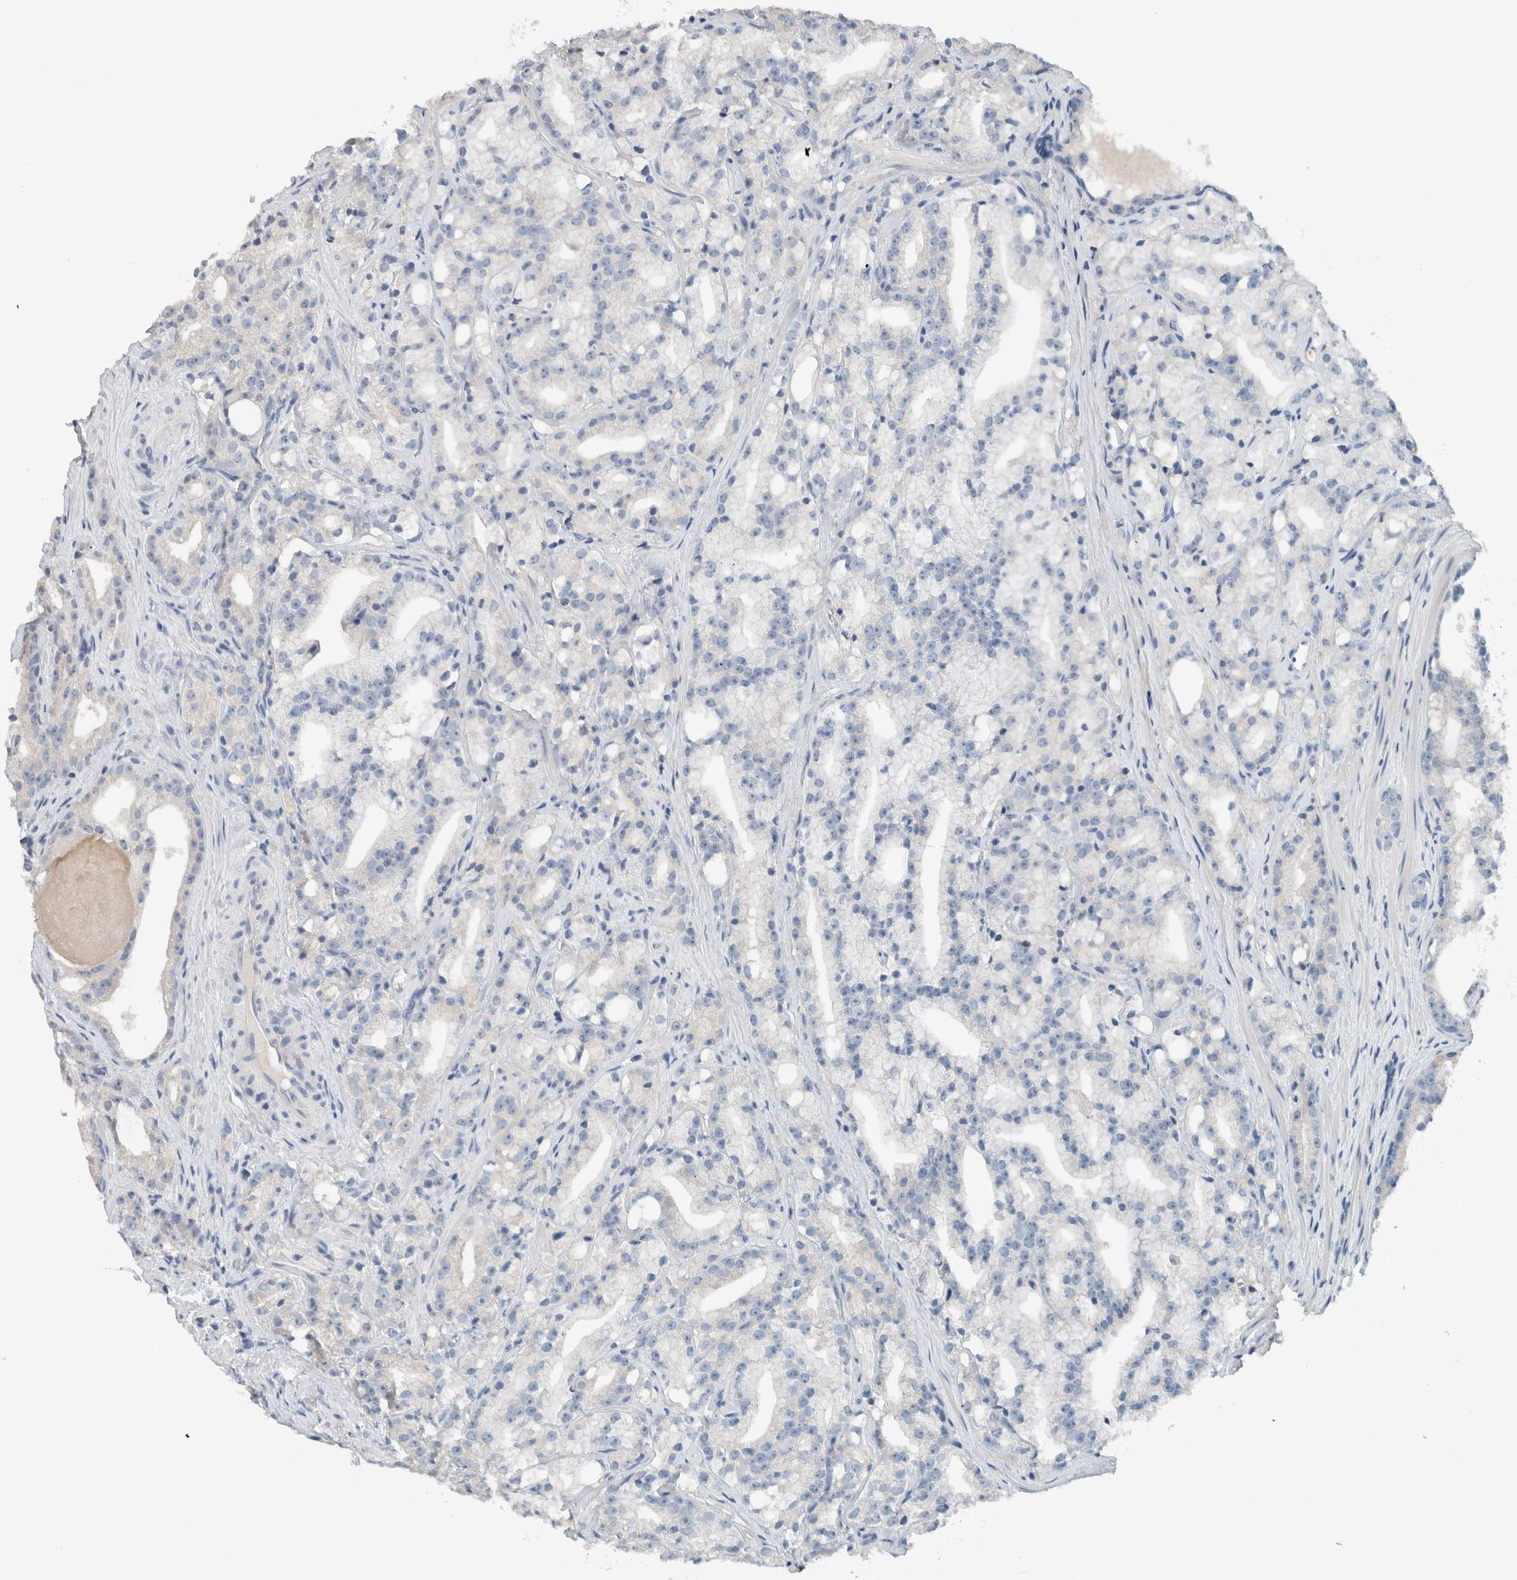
{"staining": {"intensity": "negative", "quantity": "none", "location": "none"}, "tissue": "prostate cancer", "cell_type": "Tumor cells", "image_type": "cancer", "snomed": [{"axis": "morphology", "description": "Adenocarcinoma, High grade"}, {"axis": "topography", "description": "Prostate"}], "caption": "There is no significant positivity in tumor cells of prostate cancer.", "gene": "DUOX1", "patient": {"sex": "male", "age": 64}}